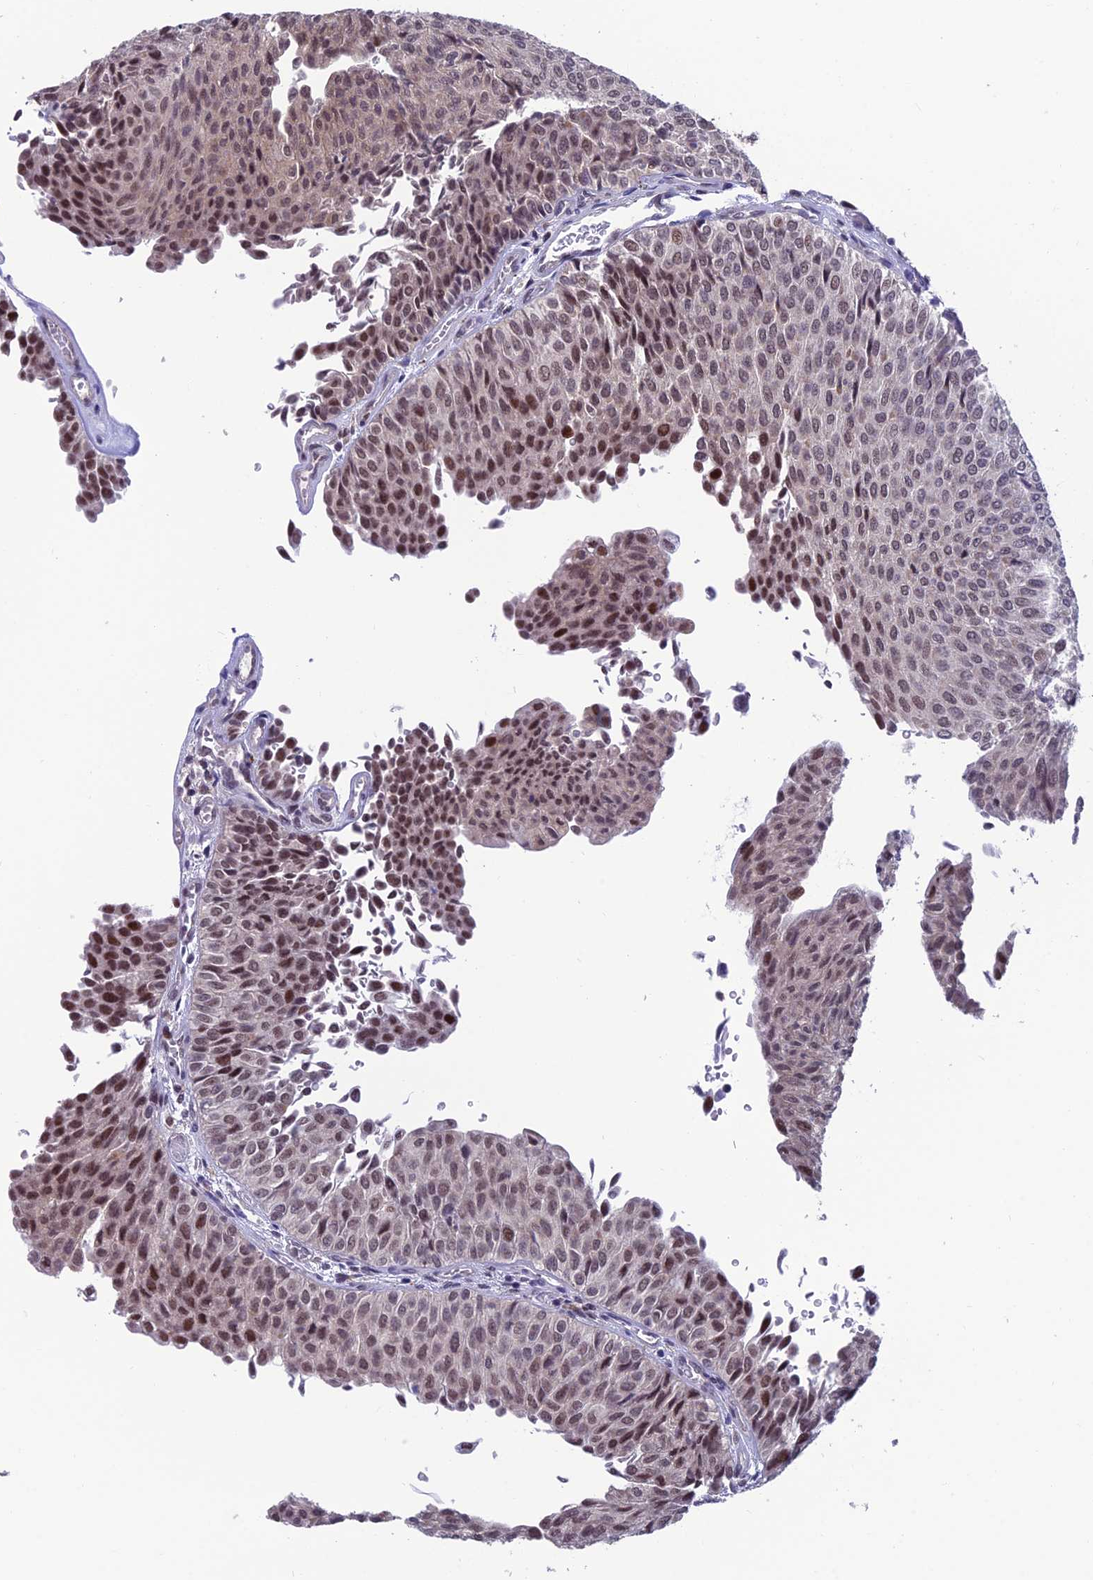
{"staining": {"intensity": "moderate", "quantity": "25%-75%", "location": "nuclear"}, "tissue": "urothelial cancer", "cell_type": "Tumor cells", "image_type": "cancer", "snomed": [{"axis": "morphology", "description": "Urothelial carcinoma, Low grade"}, {"axis": "topography", "description": "Urinary bladder"}], "caption": "A high-resolution micrograph shows immunohistochemistry (IHC) staining of urothelial carcinoma (low-grade), which shows moderate nuclear positivity in approximately 25%-75% of tumor cells.", "gene": "KIAA1191", "patient": {"sex": "male", "age": 78}}